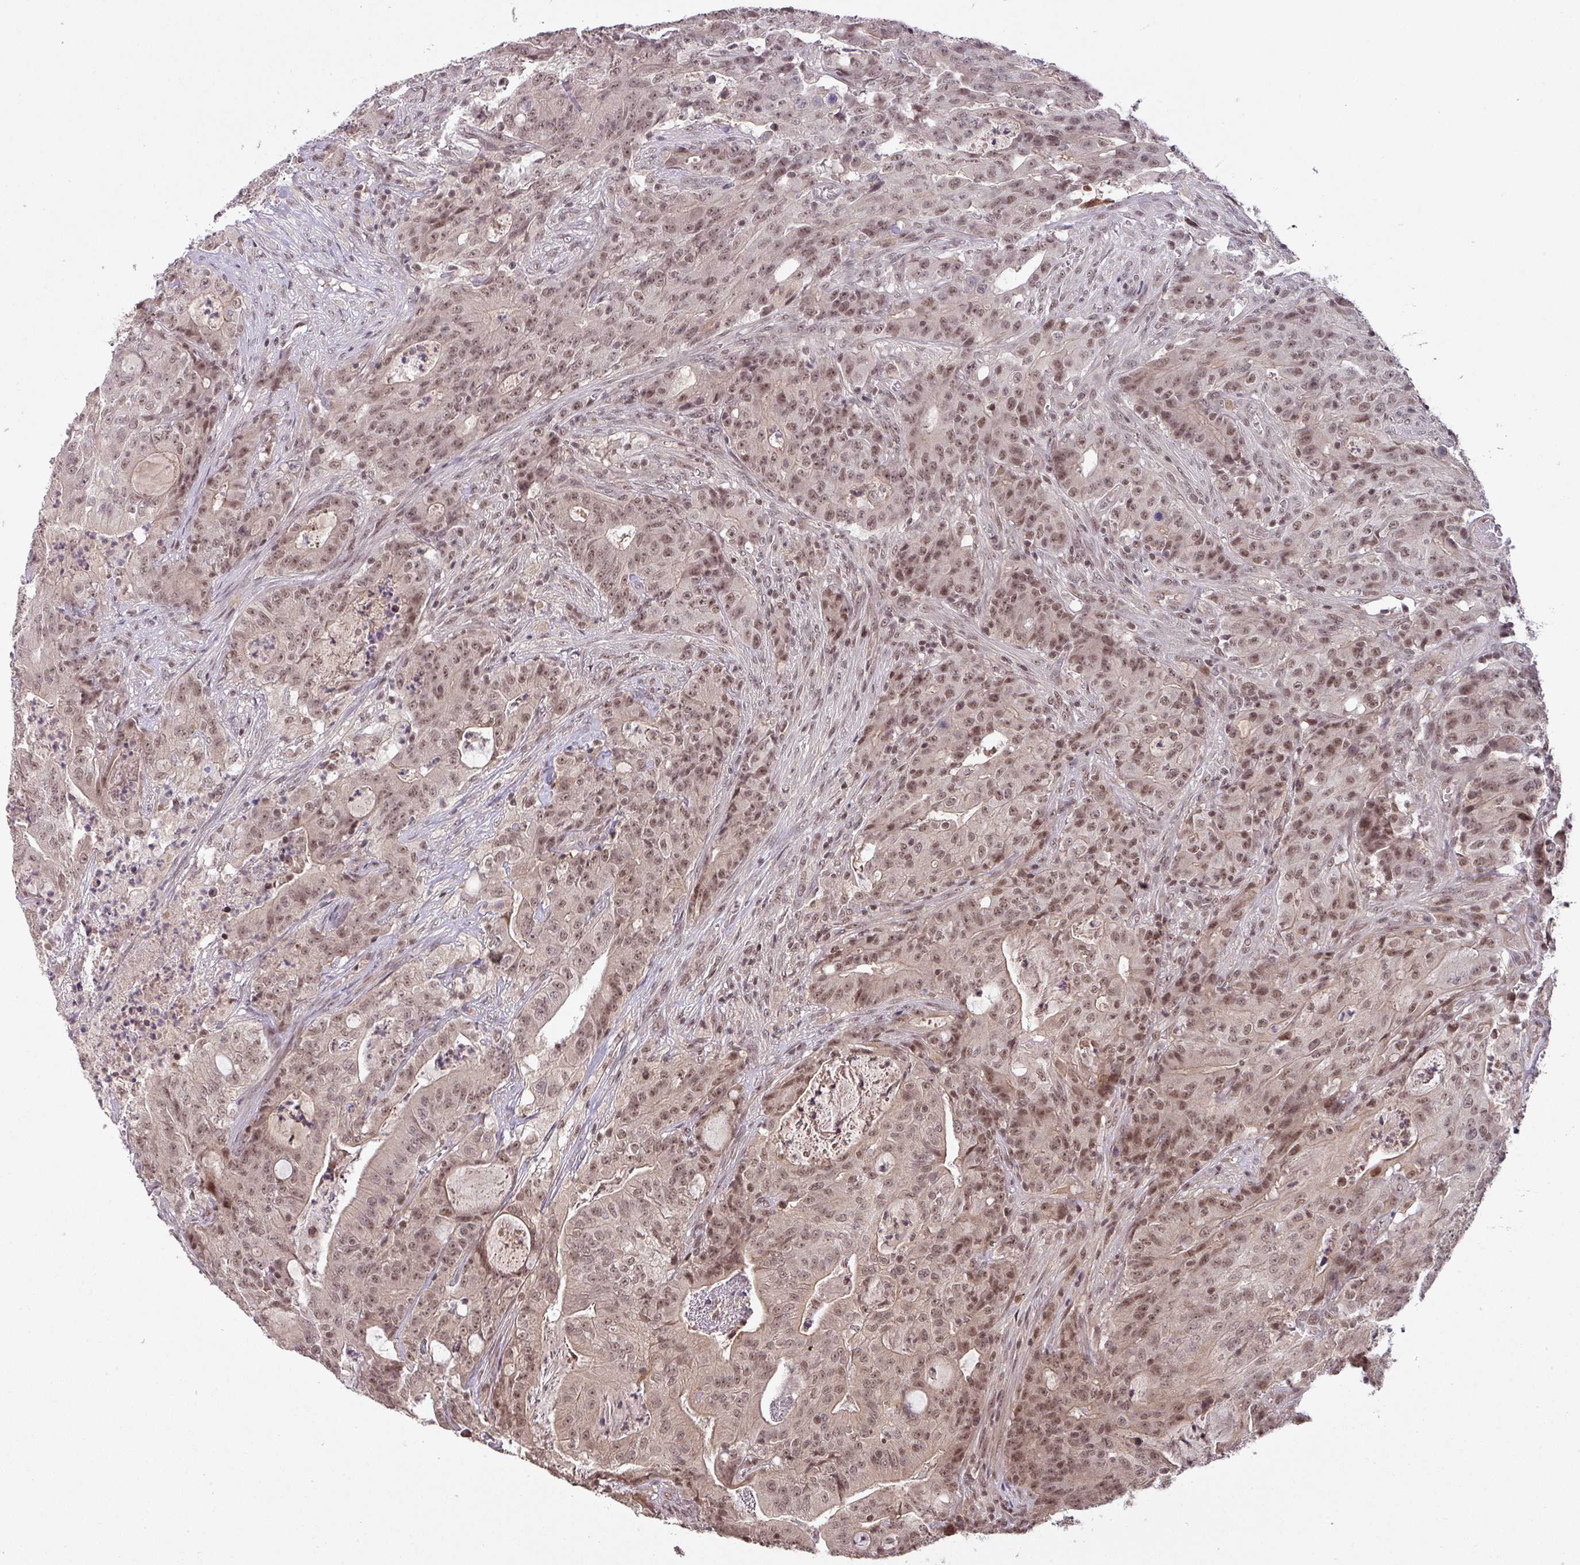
{"staining": {"intensity": "moderate", "quantity": ">75%", "location": "nuclear"}, "tissue": "colorectal cancer", "cell_type": "Tumor cells", "image_type": "cancer", "snomed": [{"axis": "morphology", "description": "Adenocarcinoma, NOS"}, {"axis": "topography", "description": "Colon"}], "caption": "Approximately >75% of tumor cells in colorectal cancer reveal moderate nuclear protein staining as visualized by brown immunohistochemical staining.", "gene": "ZBTB14", "patient": {"sex": "male", "age": 83}}